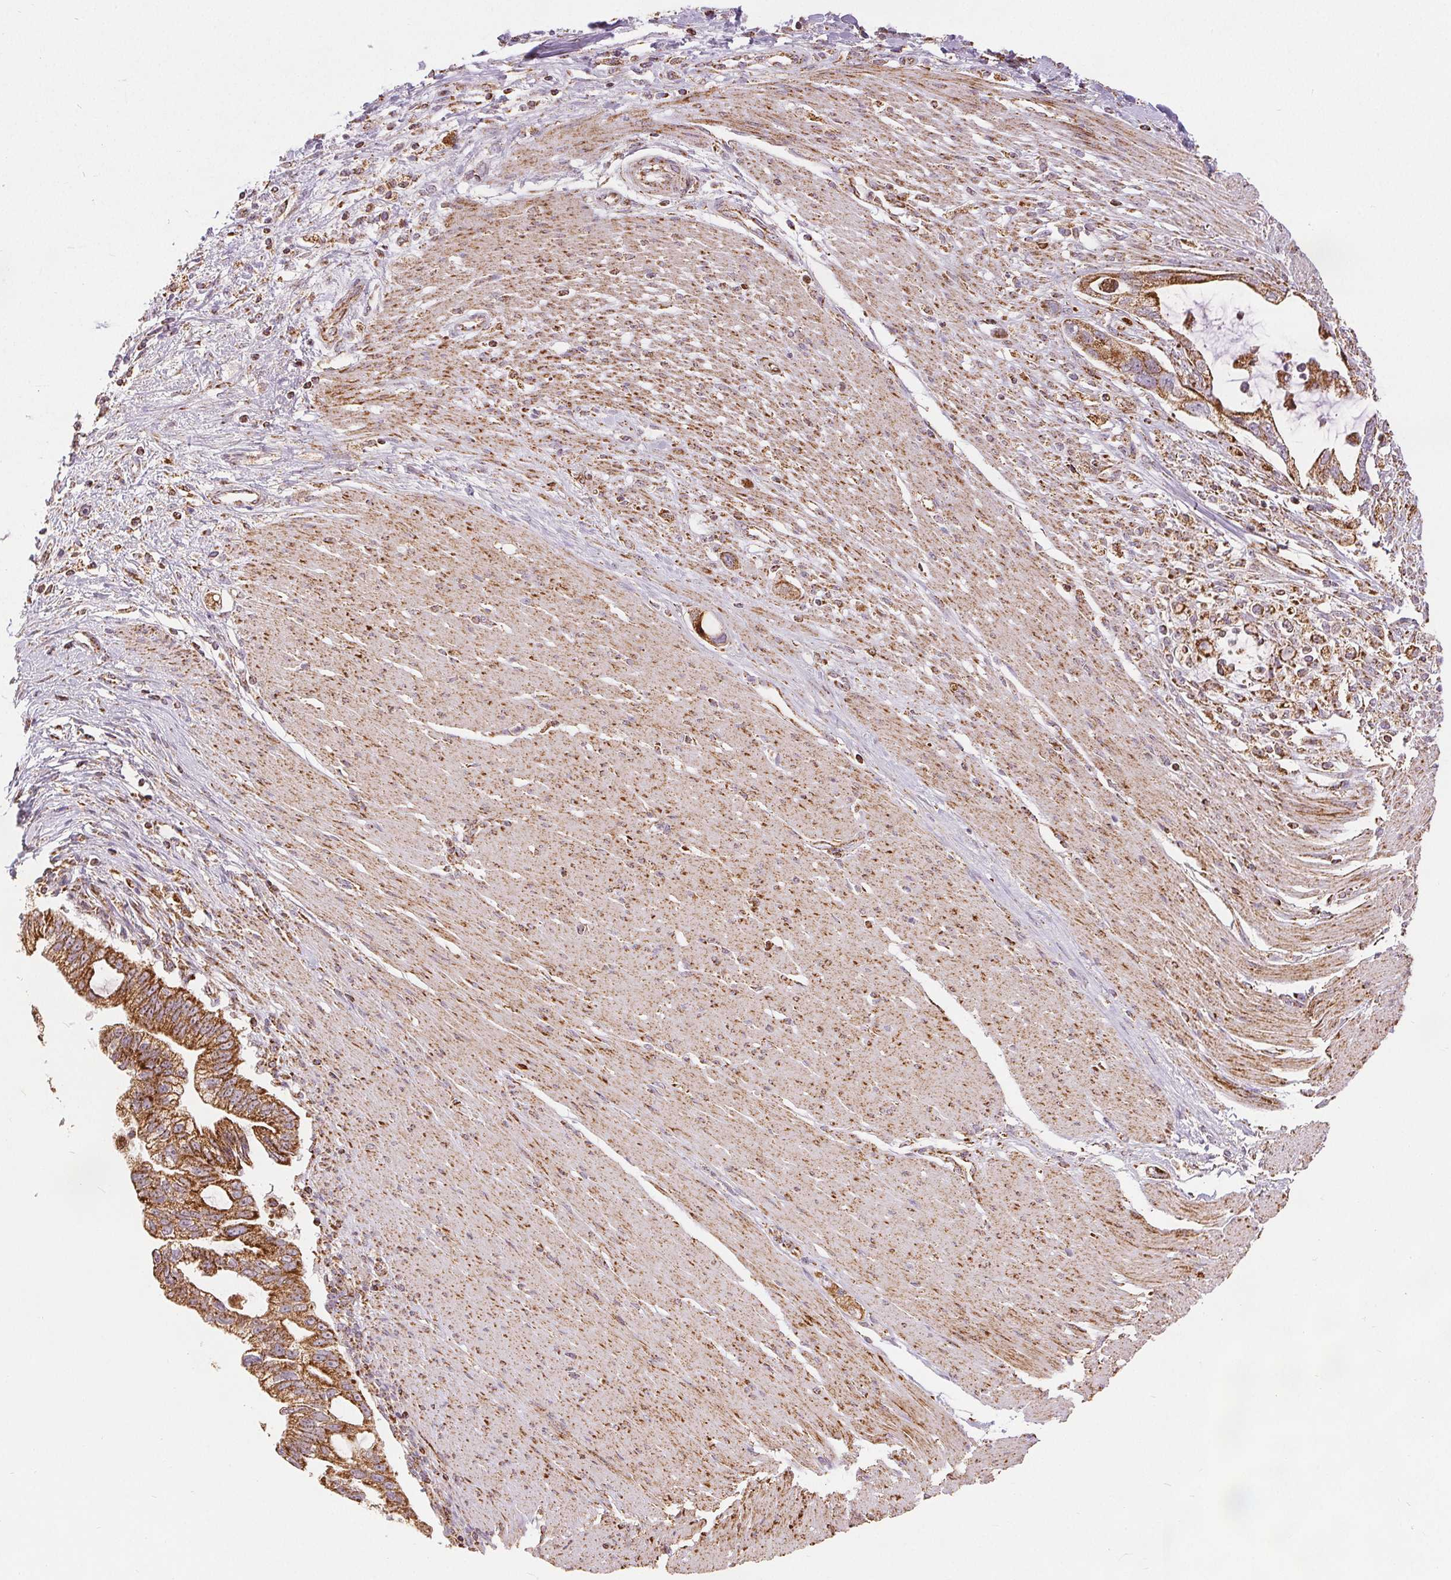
{"staining": {"intensity": "moderate", "quantity": ">75%", "location": "cytoplasmic/membranous"}, "tissue": "pancreatic cancer", "cell_type": "Tumor cells", "image_type": "cancer", "snomed": [{"axis": "morphology", "description": "Adenocarcinoma, NOS"}, {"axis": "topography", "description": "Pancreas"}], "caption": "IHC histopathology image of neoplastic tissue: adenocarcinoma (pancreatic) stained using IHC displays medium levels of moderate protein expression localized specifically in the cytoplasmic/membranous of tumor cells, appearing as a cytoplasmic/membranous brown color.", "gene": "SDHB", "patient": {"sex": "male", "age": 70}}